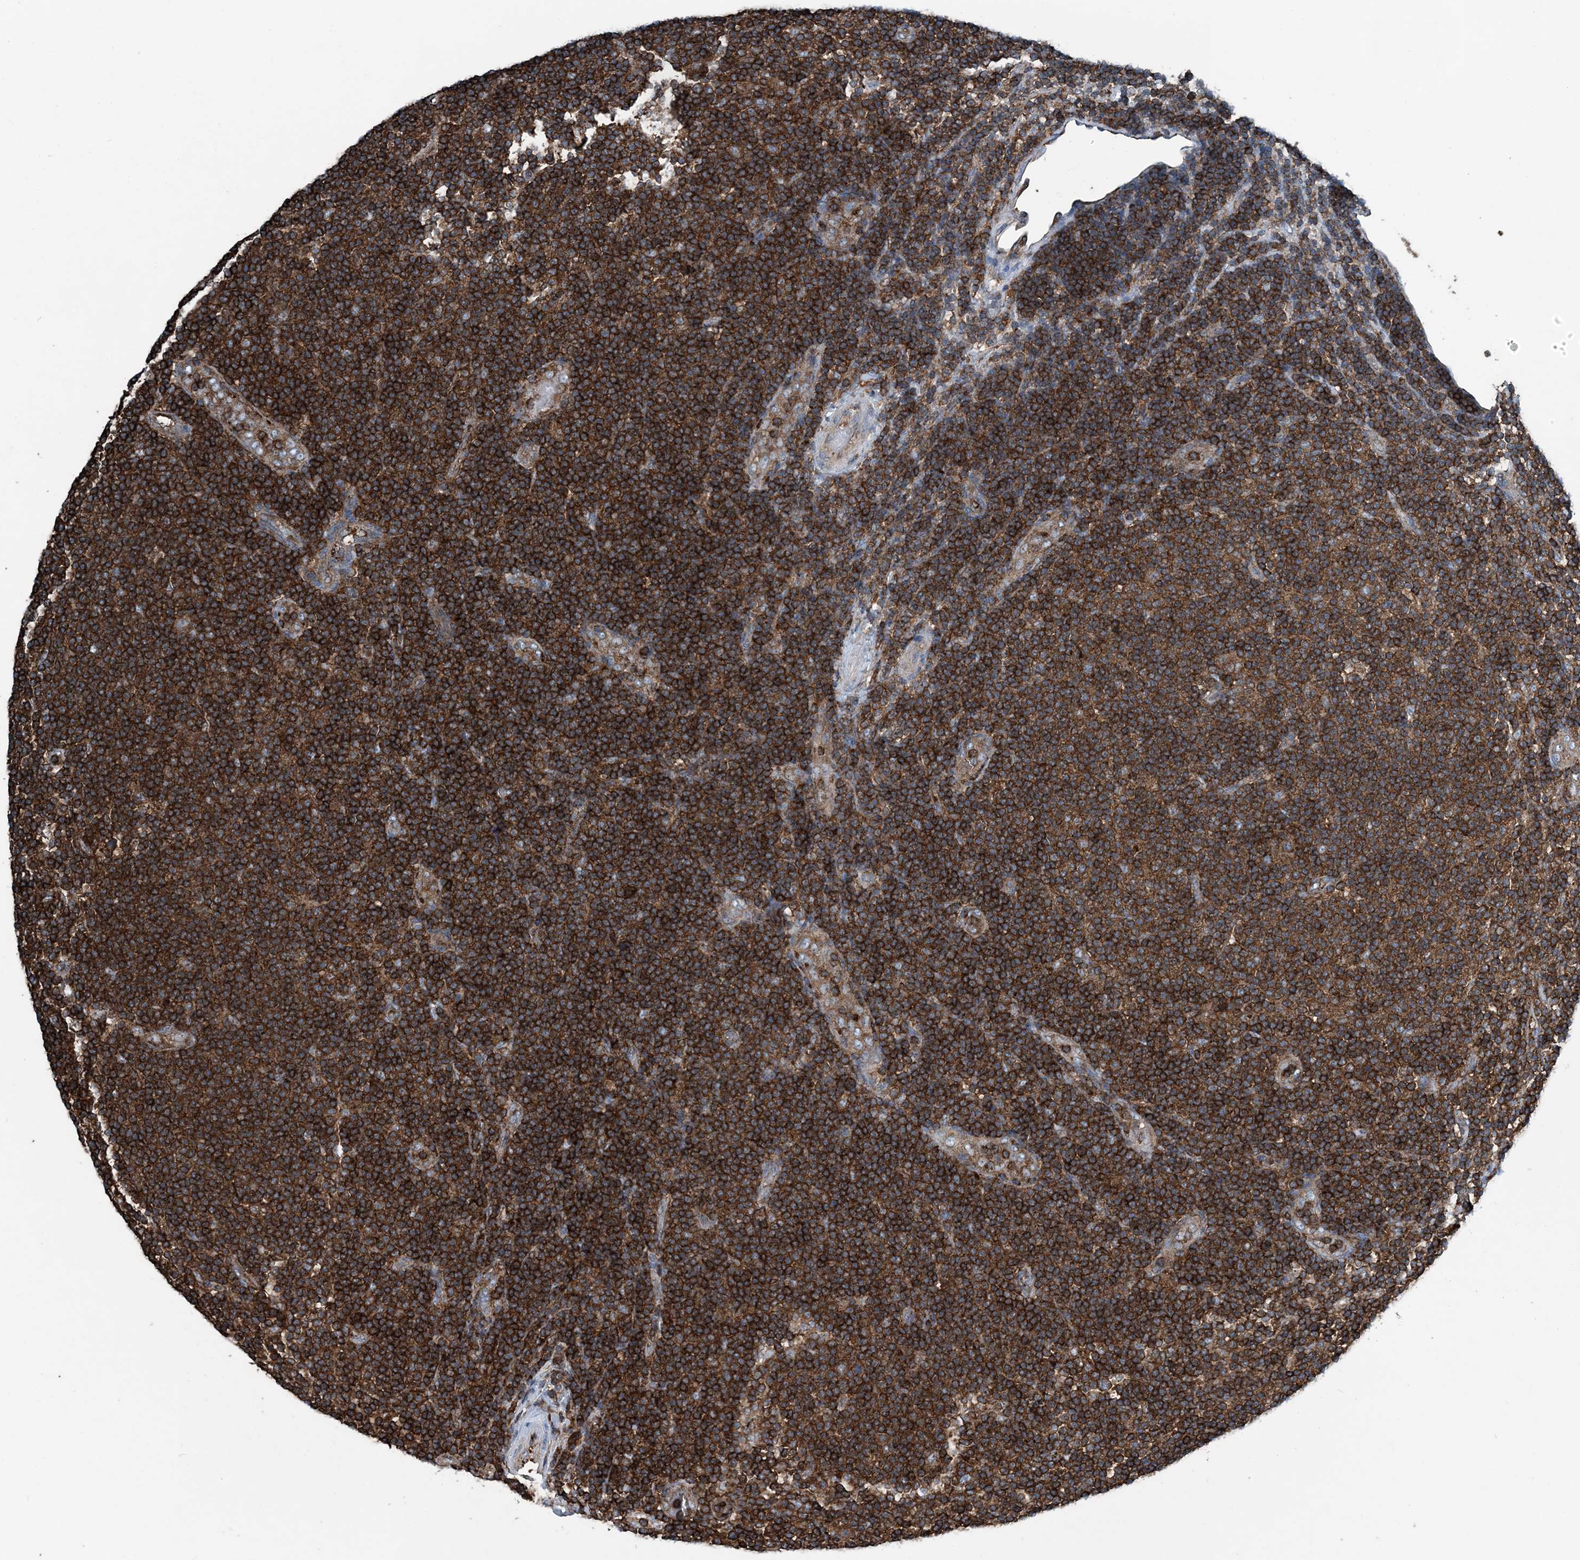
{"staining": {"intensity": "strong", "quantity": ">75%", "location": "cytoplasmic/membranous"}, "tissue": "lymphoma", "cell_type": "Tumor cells", "image_type": "cancer", "snomed": [{"axis": "morphology", "description": "Malignant lymphoma, non-Hodgkin's type, Low grade"}, {"axis": "topography", "description": "Lymph node"}], "caption": "Human lymphoma stained with a protein marker demonstrates strong staining in tumor cells.", "gene": "CFL1", "patient": {"sex": "male", "age": 83}}